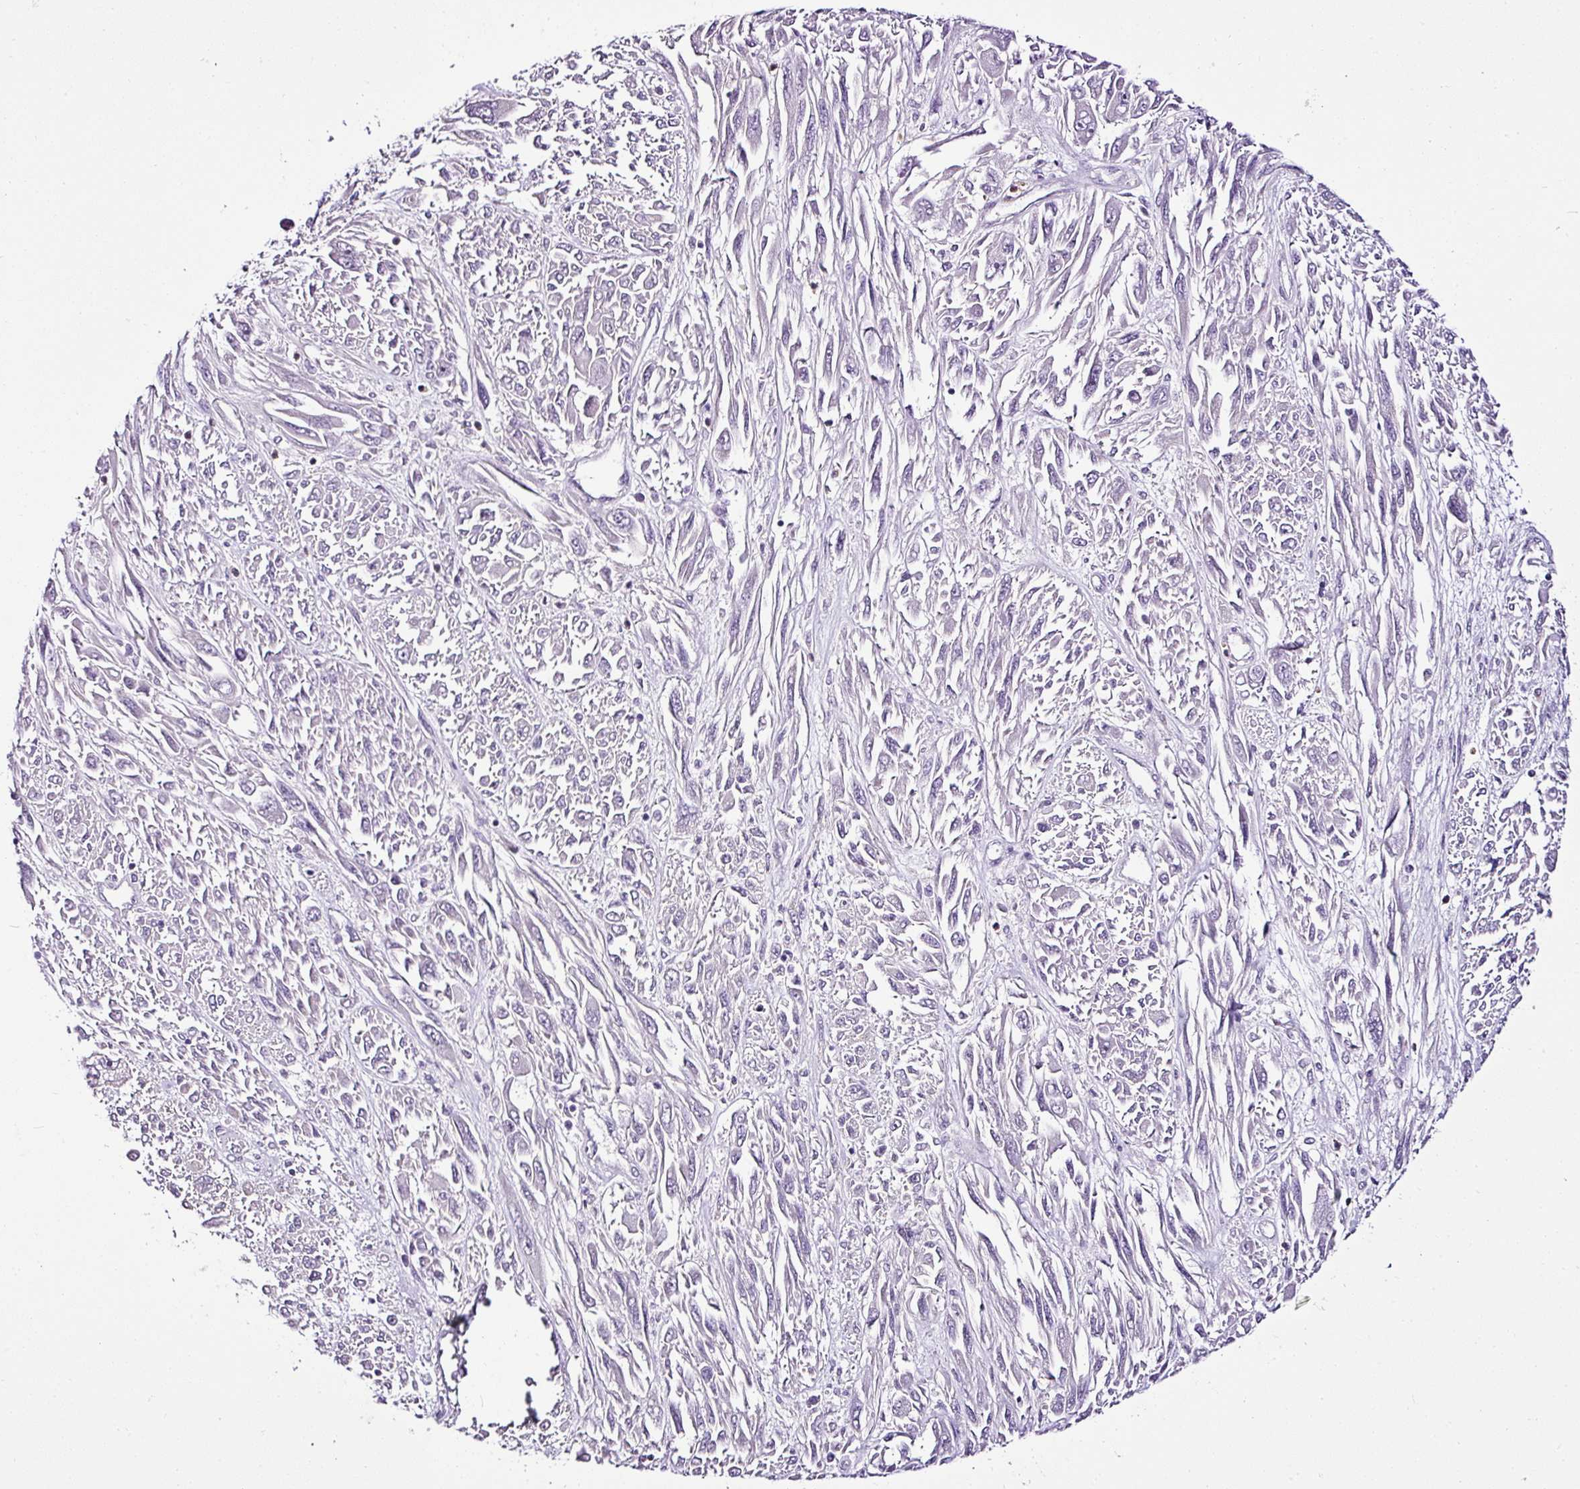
{"staining": {"intensity": "negative", "quantity": "none", "location": "none"}, "tissue": "melanoma", "cell_type": "Tumor cells", "image_type": "cancer", "snomed": [{"axis": "morphology", "description": "Malignant melanoma, NOS"}, {"axis": "topography", "description": "Skin"}], "caption": "Immunohistochemistry (IHC) of human melanoma displays no staining in tumor cells. The staining is performed using DAB brown chromogen with nuclei counter-stained in using hematoxylin.", "gene": "ESR1", "patient": {"sex": "female", "age": 91}}